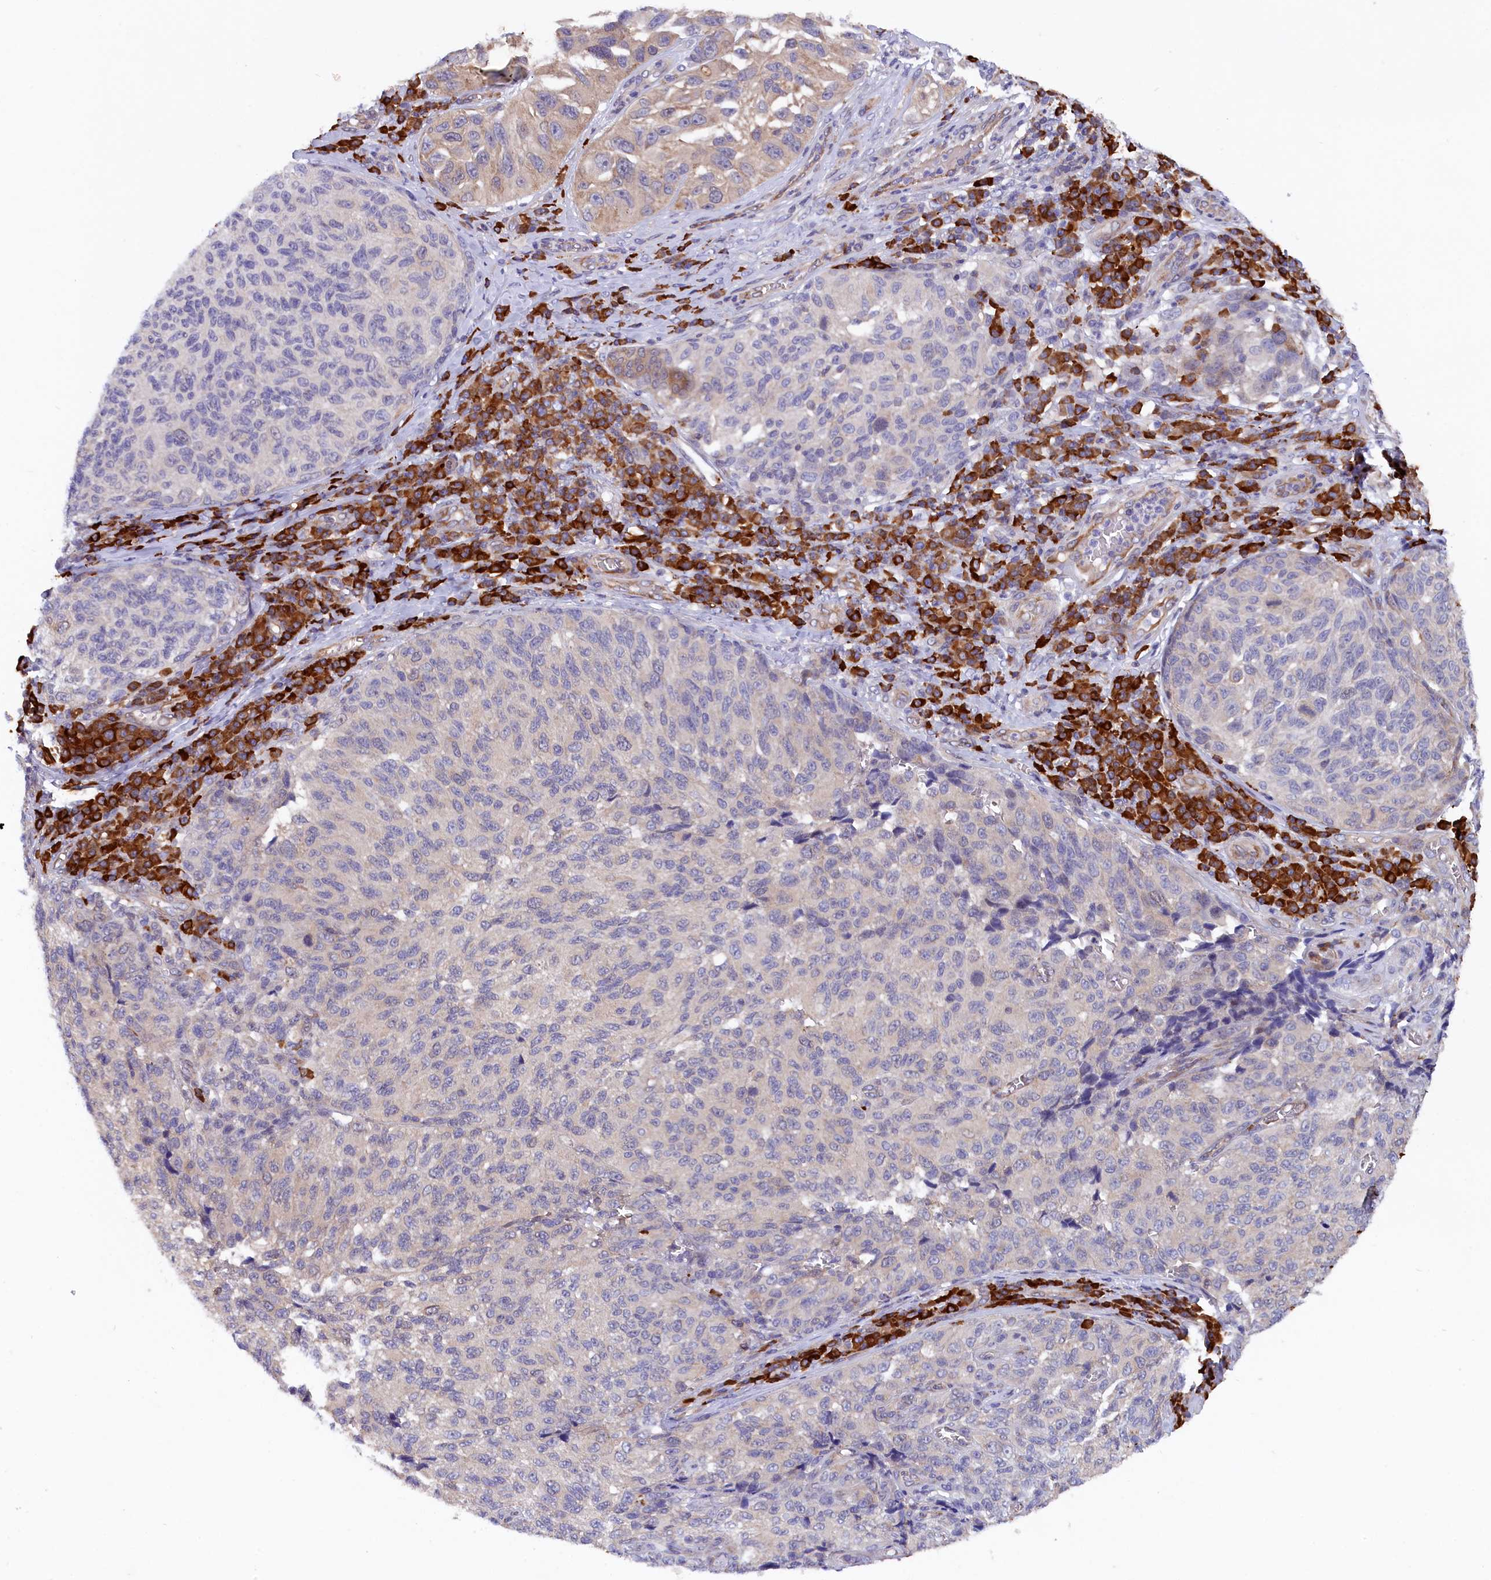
{"staining": {"intensity": "negative", "quantity": "none", "location": "none"}, "tissue": "melanoma", "cell_type": "Tumor cells", "image_type": "cancer", "snomed": [{"axis": "morphology", "description": "Malignant melanoma, NOS"}, {"axis": "topography", "description": "Skin"}], "caption": "Melanoma stained for a protein using immunohistochemistry reveals no positivity tumor cells.", "gene": "JPT2", "patient": {"sex": "female", "age": 73}}